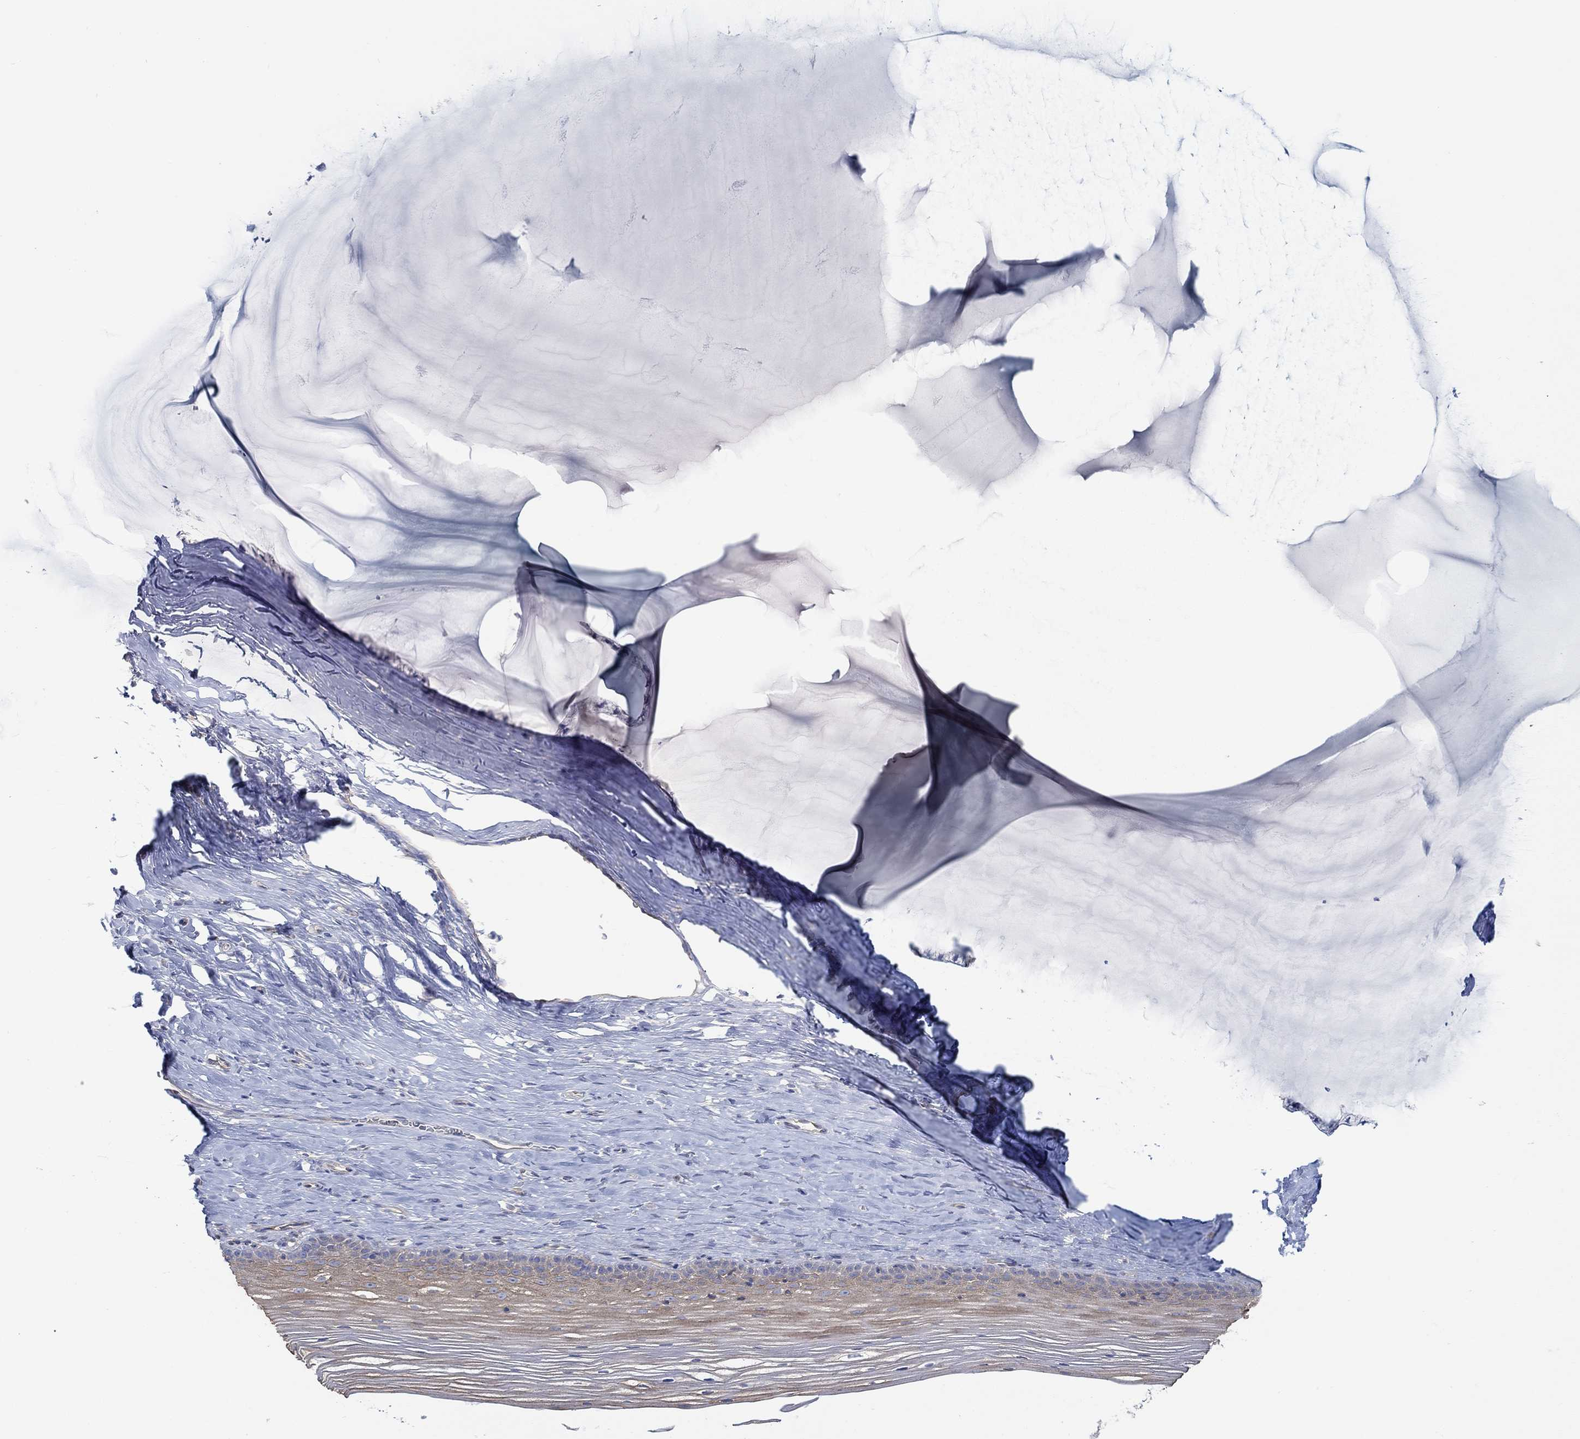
{"staining": {"intensity": "negative", "quantity": "none", "location": "none"}, "tissue": "cervix", "cell_type": "Glandular cells", "image_type": "normal", "snomed": [{"axis": "morphology", "description": "Normal tissue, NOS"}, {"axis": "topography", "description": "Cervix"}], "caption": "This micrograph is of normal cervix stained with IHC to label a protein in brown with the nuclei are counter-stained blue. There is no positivity in glandular cells.", "gene": "SPAG9", "patient": {"sex": "female", "age": 40}}